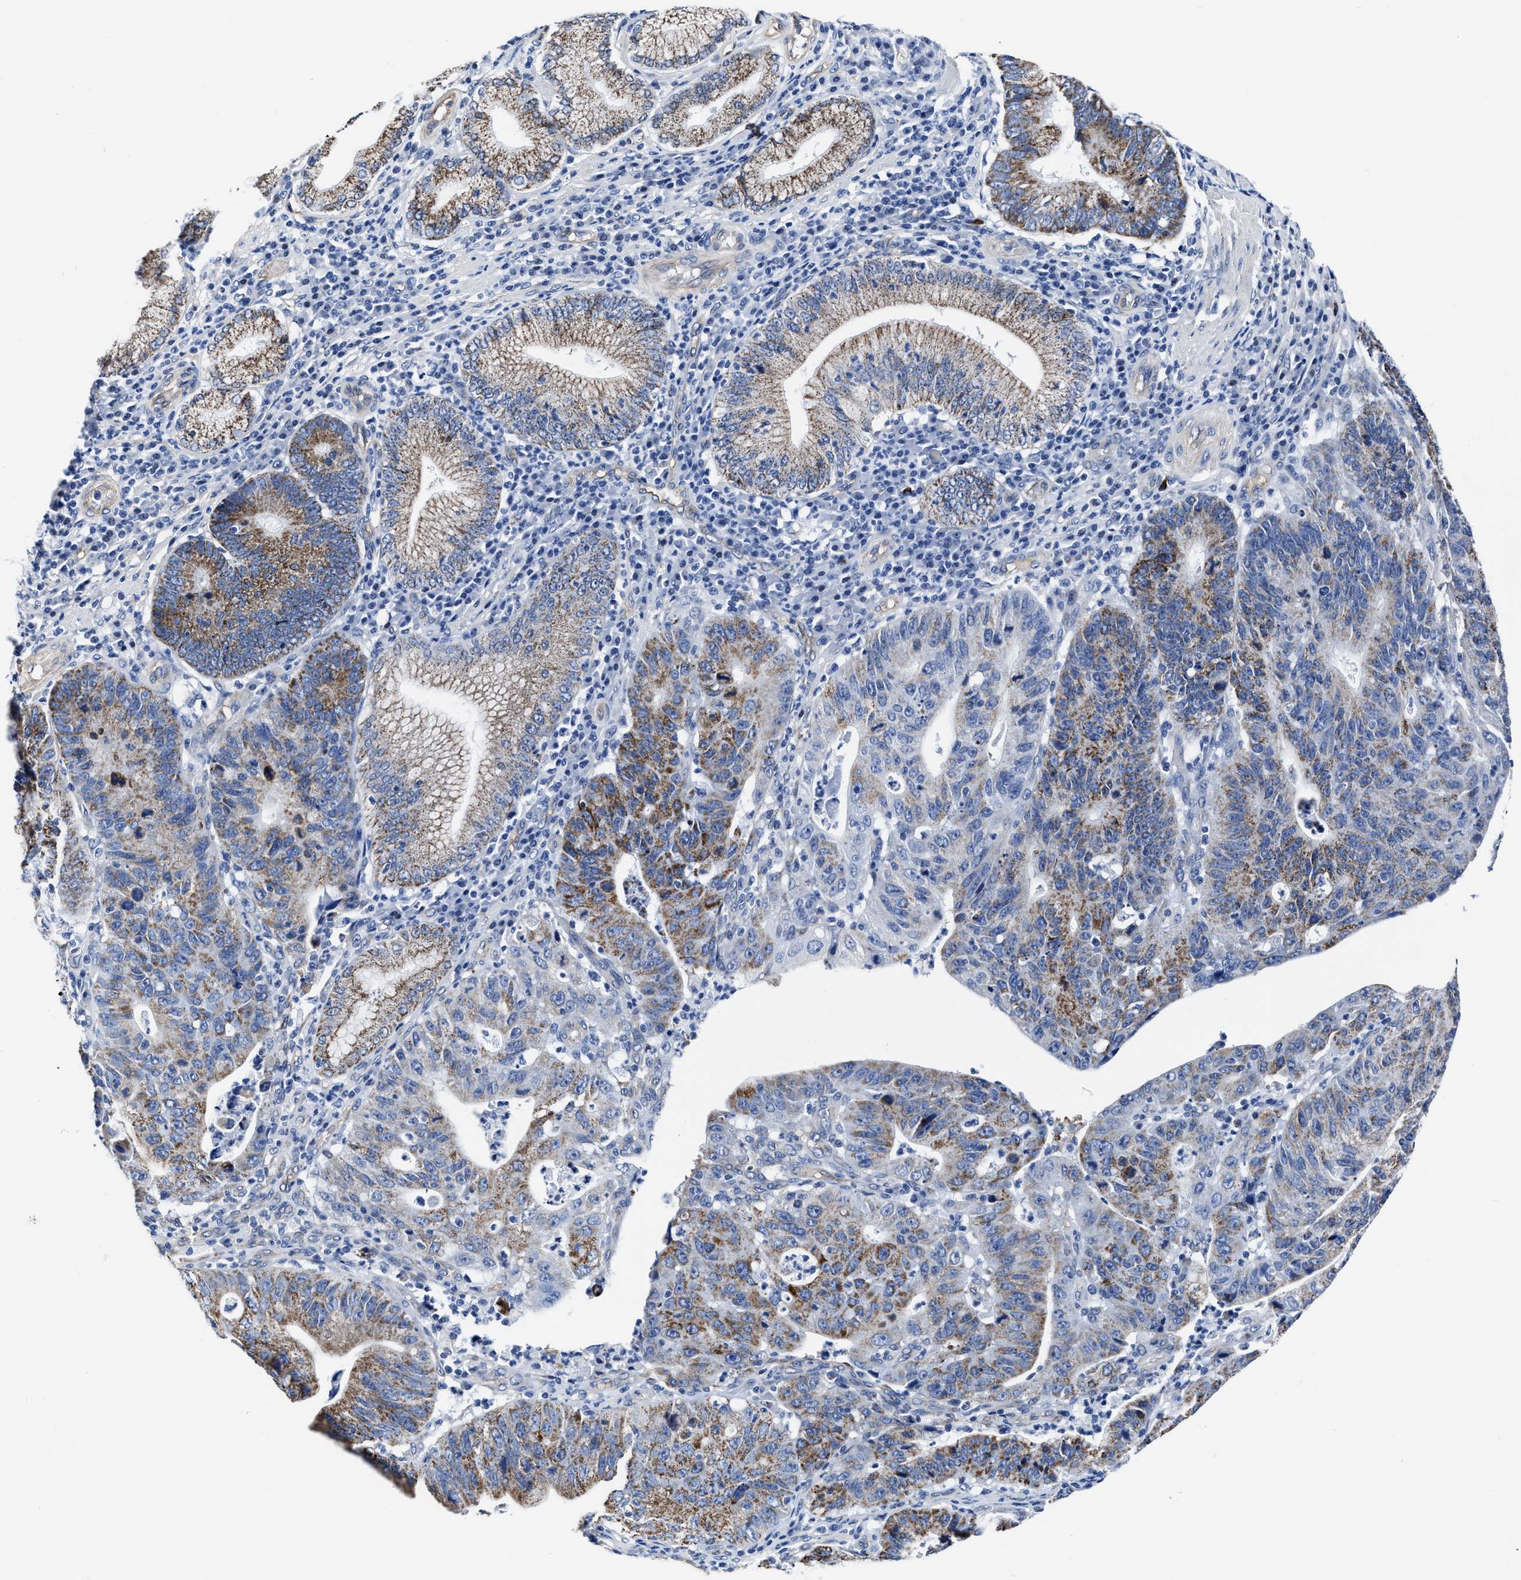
{"staining": {"intensity": "moderate", "quantity": ">75%", "location": "cytoplasmic/membranous"}, "tissue": "stomach cancer", "cell_type": "Tumor cells", "image_type": "cancer", "snomed": [{"axis": "morphology", "description": "Adenocarcinoma, NOS"}, {"axis": "topography", "description": "Stomach"}], "caption": "Stomach cancer stained with immunohistochemistry (IHC) exhibits moderate cytoplasmic/membranous expression in approximately >75% of tumor cells. The staining was performed using DAB (3,3'-diaminobenzidine) to visualize the protein expression in brown, while the nuclei were stained in blue with hematoxylin (Magnification: 20x).", "gene": "KCNMB3", "patient": {"sex": "male", "age": 59}}